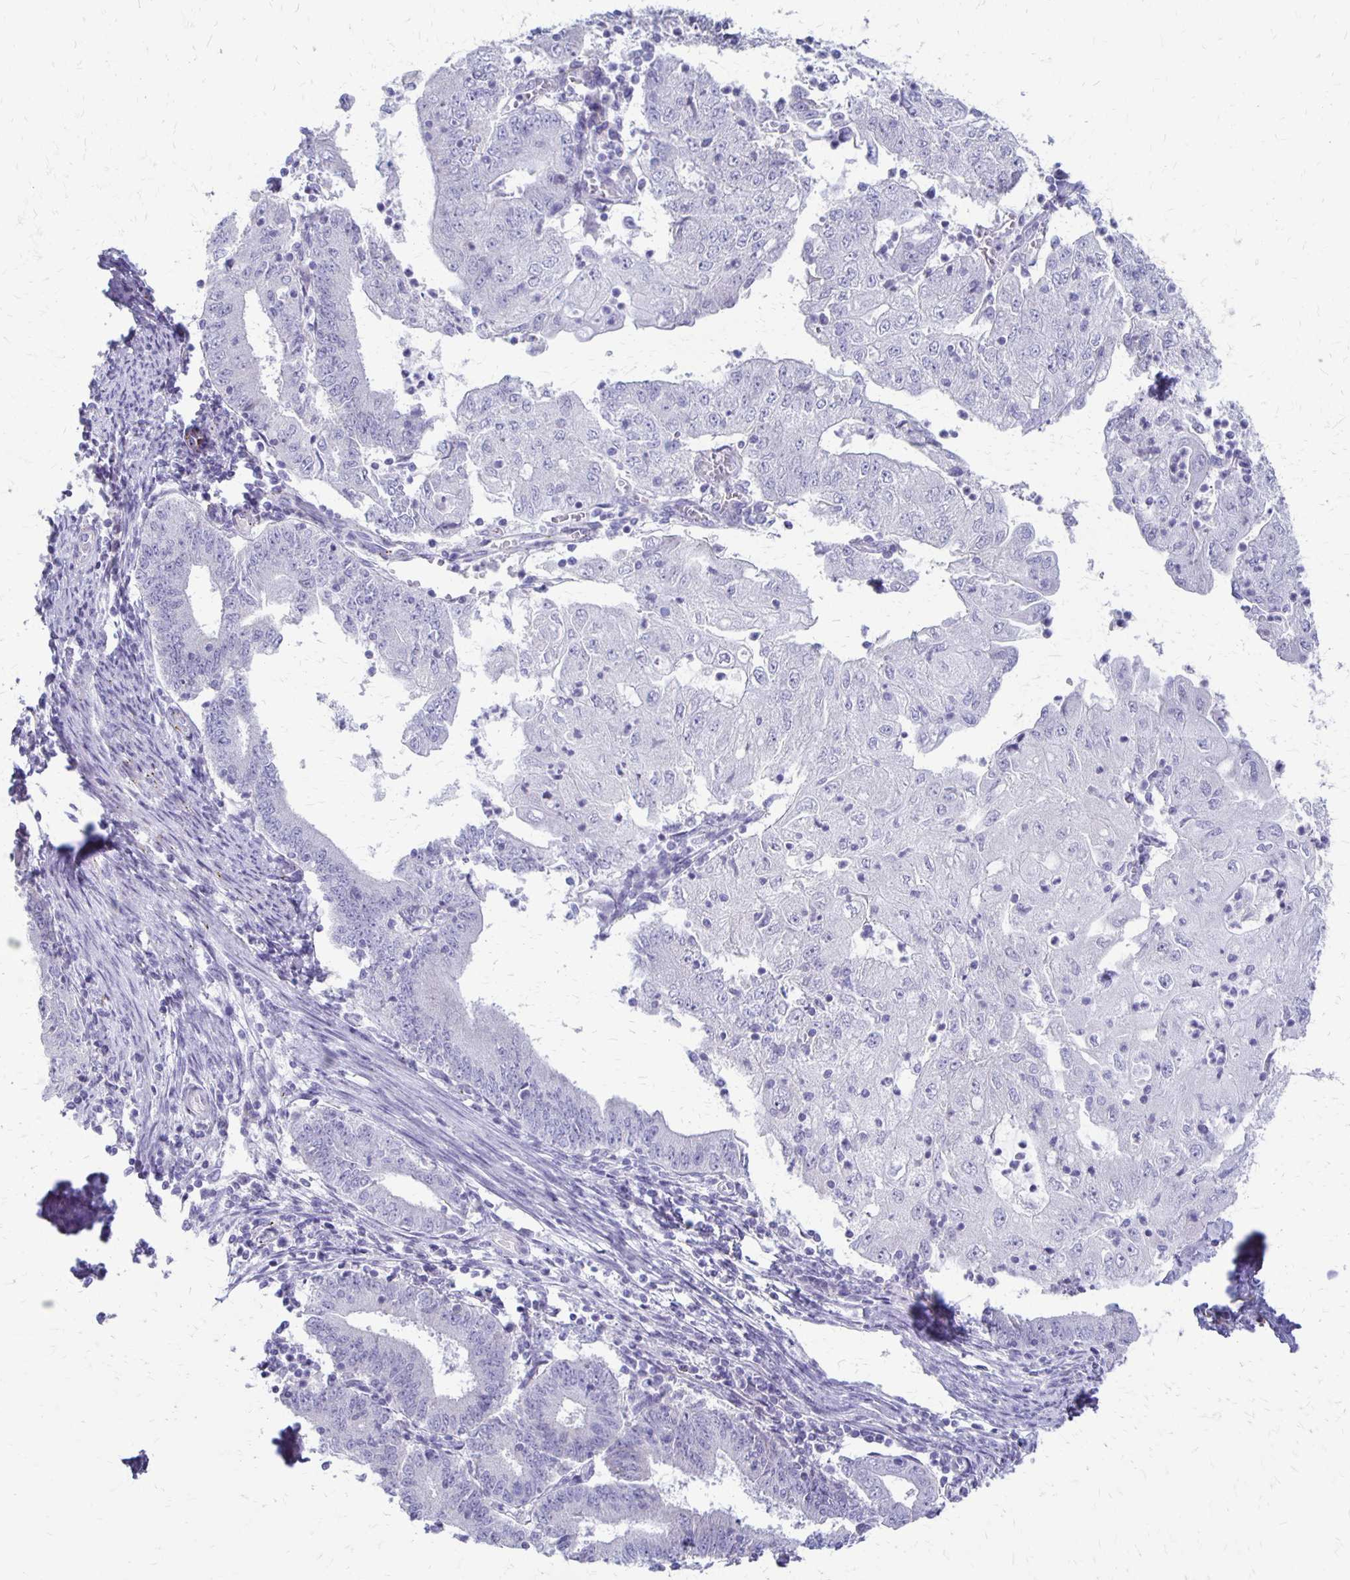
{"staining": {"intensity": "negative", "quantity": "none", "location": "none"}, "tissue": "endometrial cancer", "cell_type": "Tumor cells", "image_type": "cancer", "snomed": [{"axis": "morphology", "description": "Adenocarcinoma, NOS"}, {"axis": "topography", "description": "Endometrium"}], "caption": "Photomicrograph shows no significant protein positivity in tumor cells of adenocarcinoma (endometrial). The staining was performed using DAB (3,3'-diaminobenzidine) to visualize the protein expression in brown, while the nuclei were stained in blue with hematoxylin (Magnification: 20x).", "gene": "RHOC", "patient": {"sex": "female", "age": 70}}